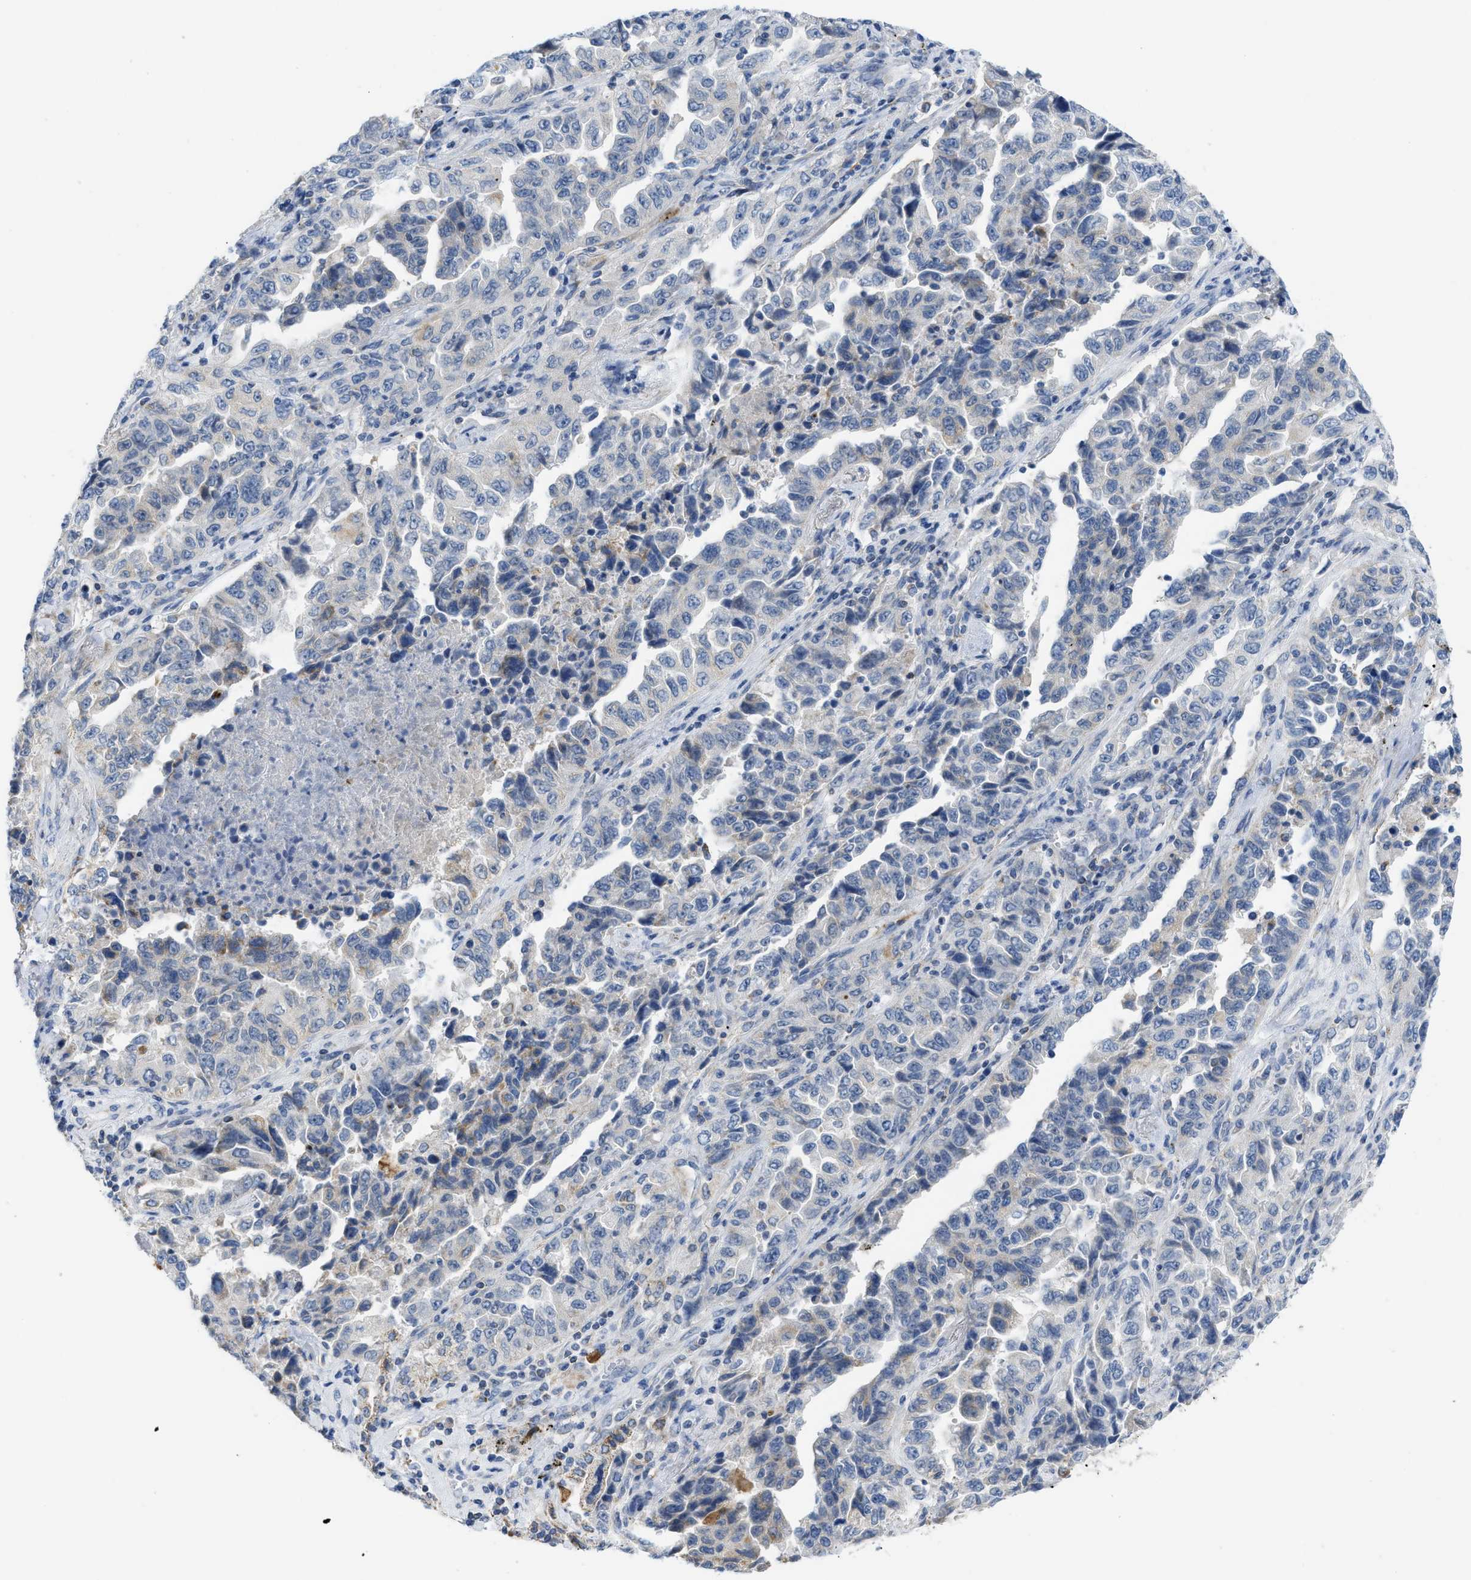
{"staining": {"intensity": "negative", "quantity": "none", "location": "none"}, "tissue": "lung cancer", "cell_type": "Tumor cells", "image_type": "cancer", "snomed": [{"axis": "morphology", "description": "Adenocarcinoma, NOS"}, {"axis": "topography", "description": "Lung"}], "caption": "The IHC histopathology image has no significant expression in tumor cells of lung cancer tissue.", "gene": "GATD3", "patient": {"sex": "female", "age": 51}}